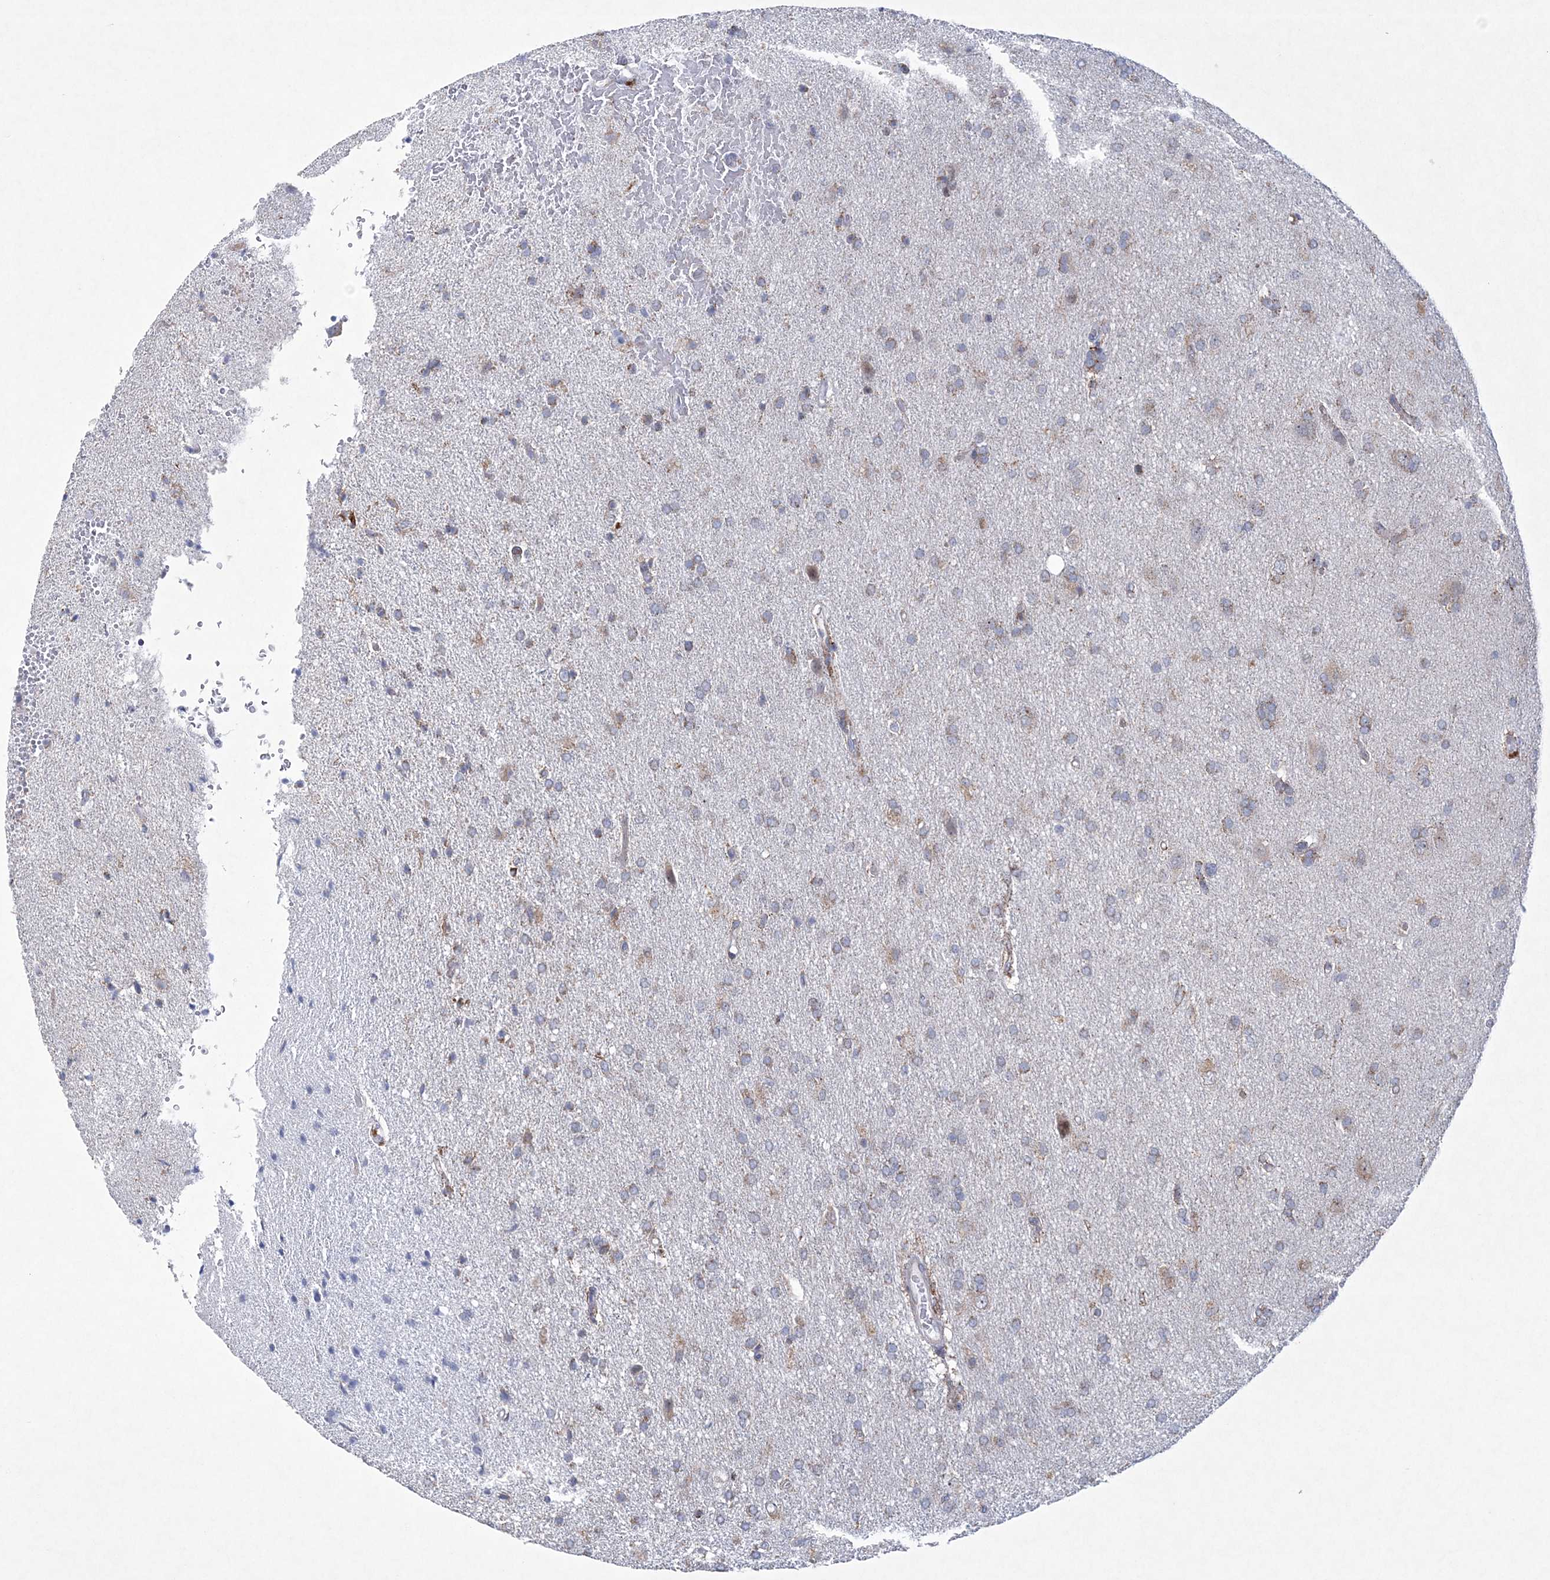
{"staining": {"intensity": "weak", "quantity": ">75%", "location": "cytoplasmic/membranous"}, "tissue": "glioma", "cell_type": "Tumor cells", "image_type": "cancer", "snomed": [{"axis": "morphology", "description": "Glioma, malignant, High grade"}, {"axis": "topography", "description": "Brain"}], "caption": "The immunohistochemical stain labels weak cytoplasmic/membranous positivity in tumor cells of malignant glioma (high-grade) tissue. Nuclei are stained in blue.", "gene": "CES4A", "patient": {"sex": "male", "age": 72}}